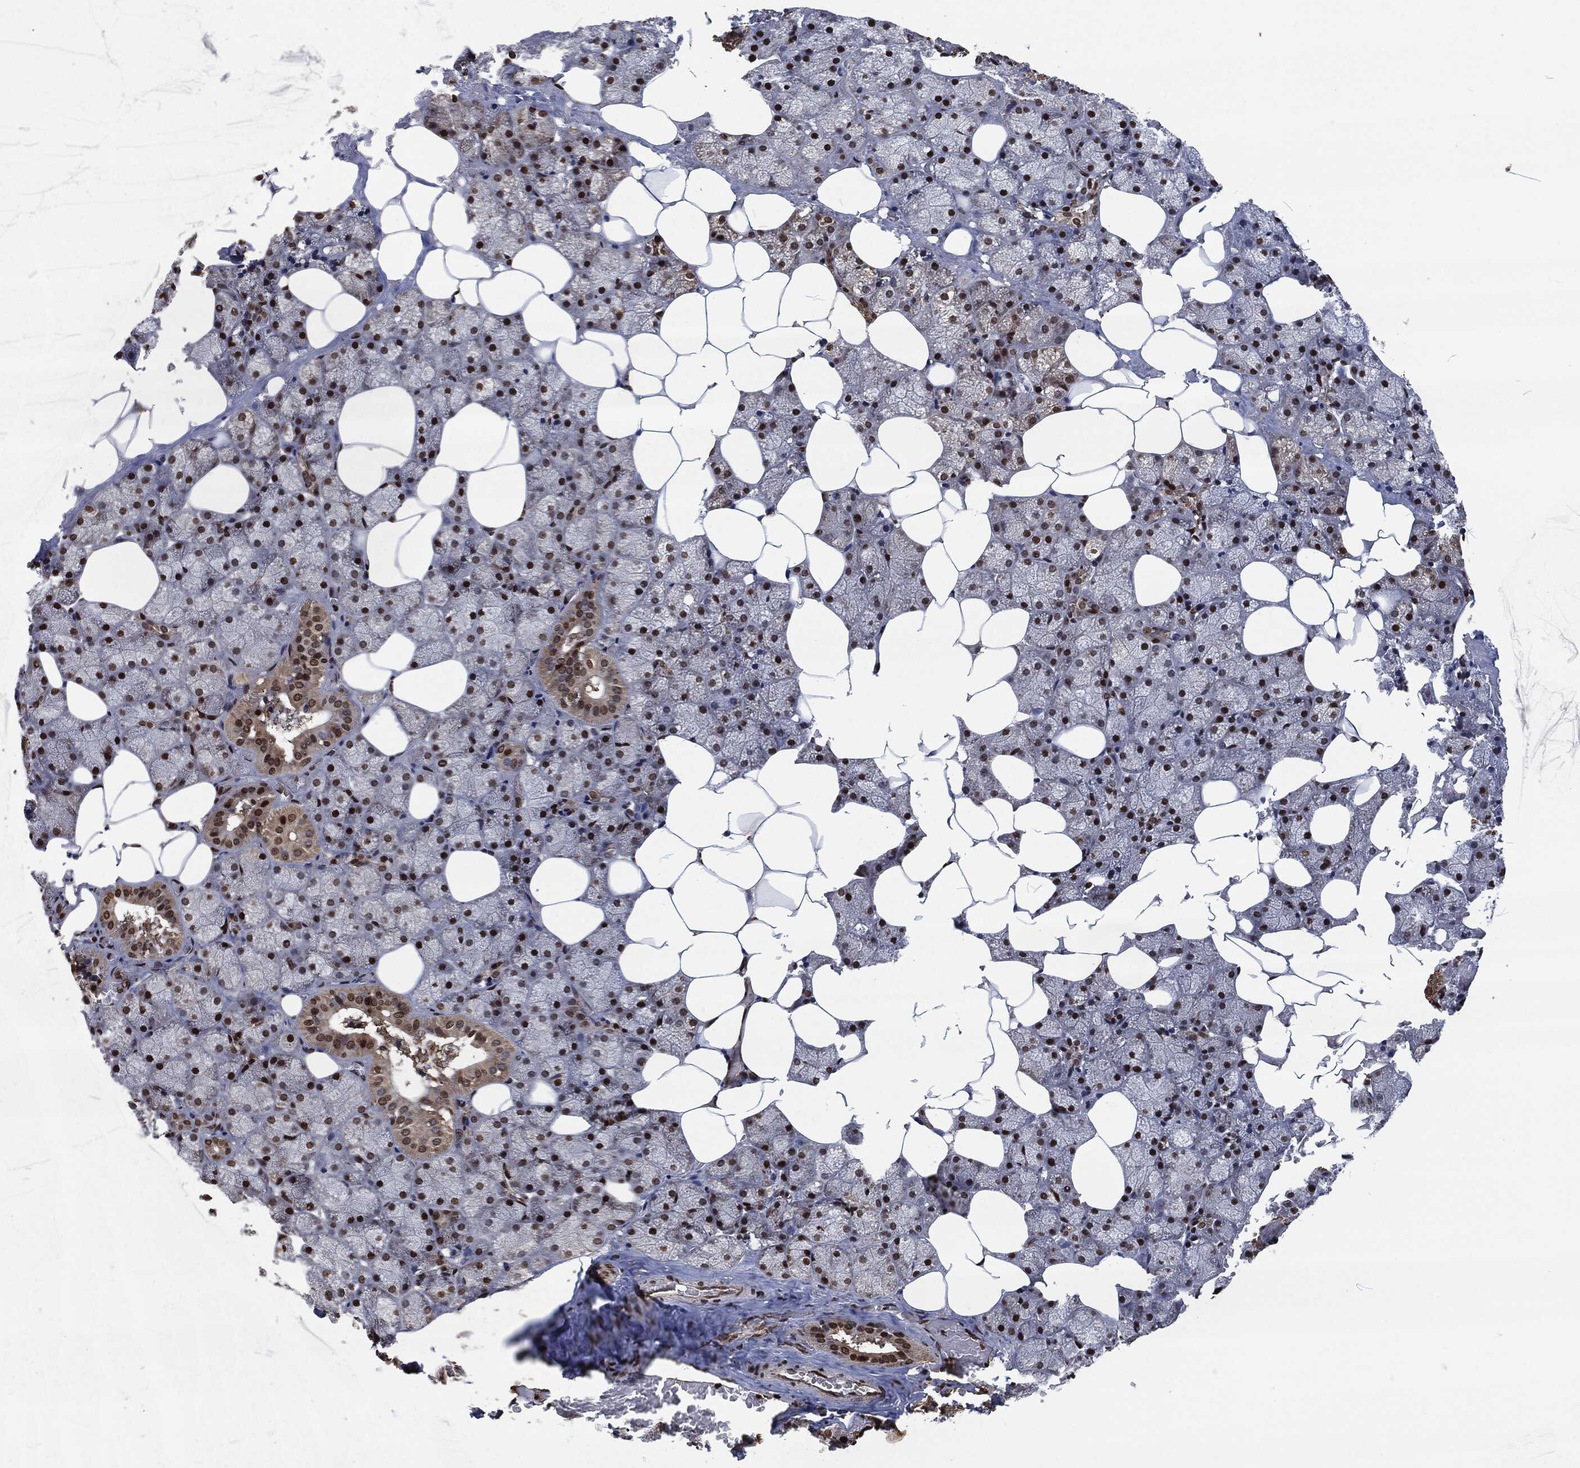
{"staining": {"intensity": "strong", "quantity": "25%-75%", "location": "nuclear"}, "tissue": "salivary gland", "cell_type": "Glandular cells", "image_type": "normal", "snomed": [{"axis": "morphology", "description": "Normal tissue, NOS"}, {"axis": "topography", "description": "Salivary gland"}], "caption": "Brown immunohistochemical staining in unremarkable human salivary gland reveals strong nuclear expression in about 25%-75% of glandular cells. Immunohistochemistry (ihc) stains the protein of interest in brown and the nuclei are stained blue.", "gene": "SNAI1", "patient": {"sex": "male", "age": 38}}